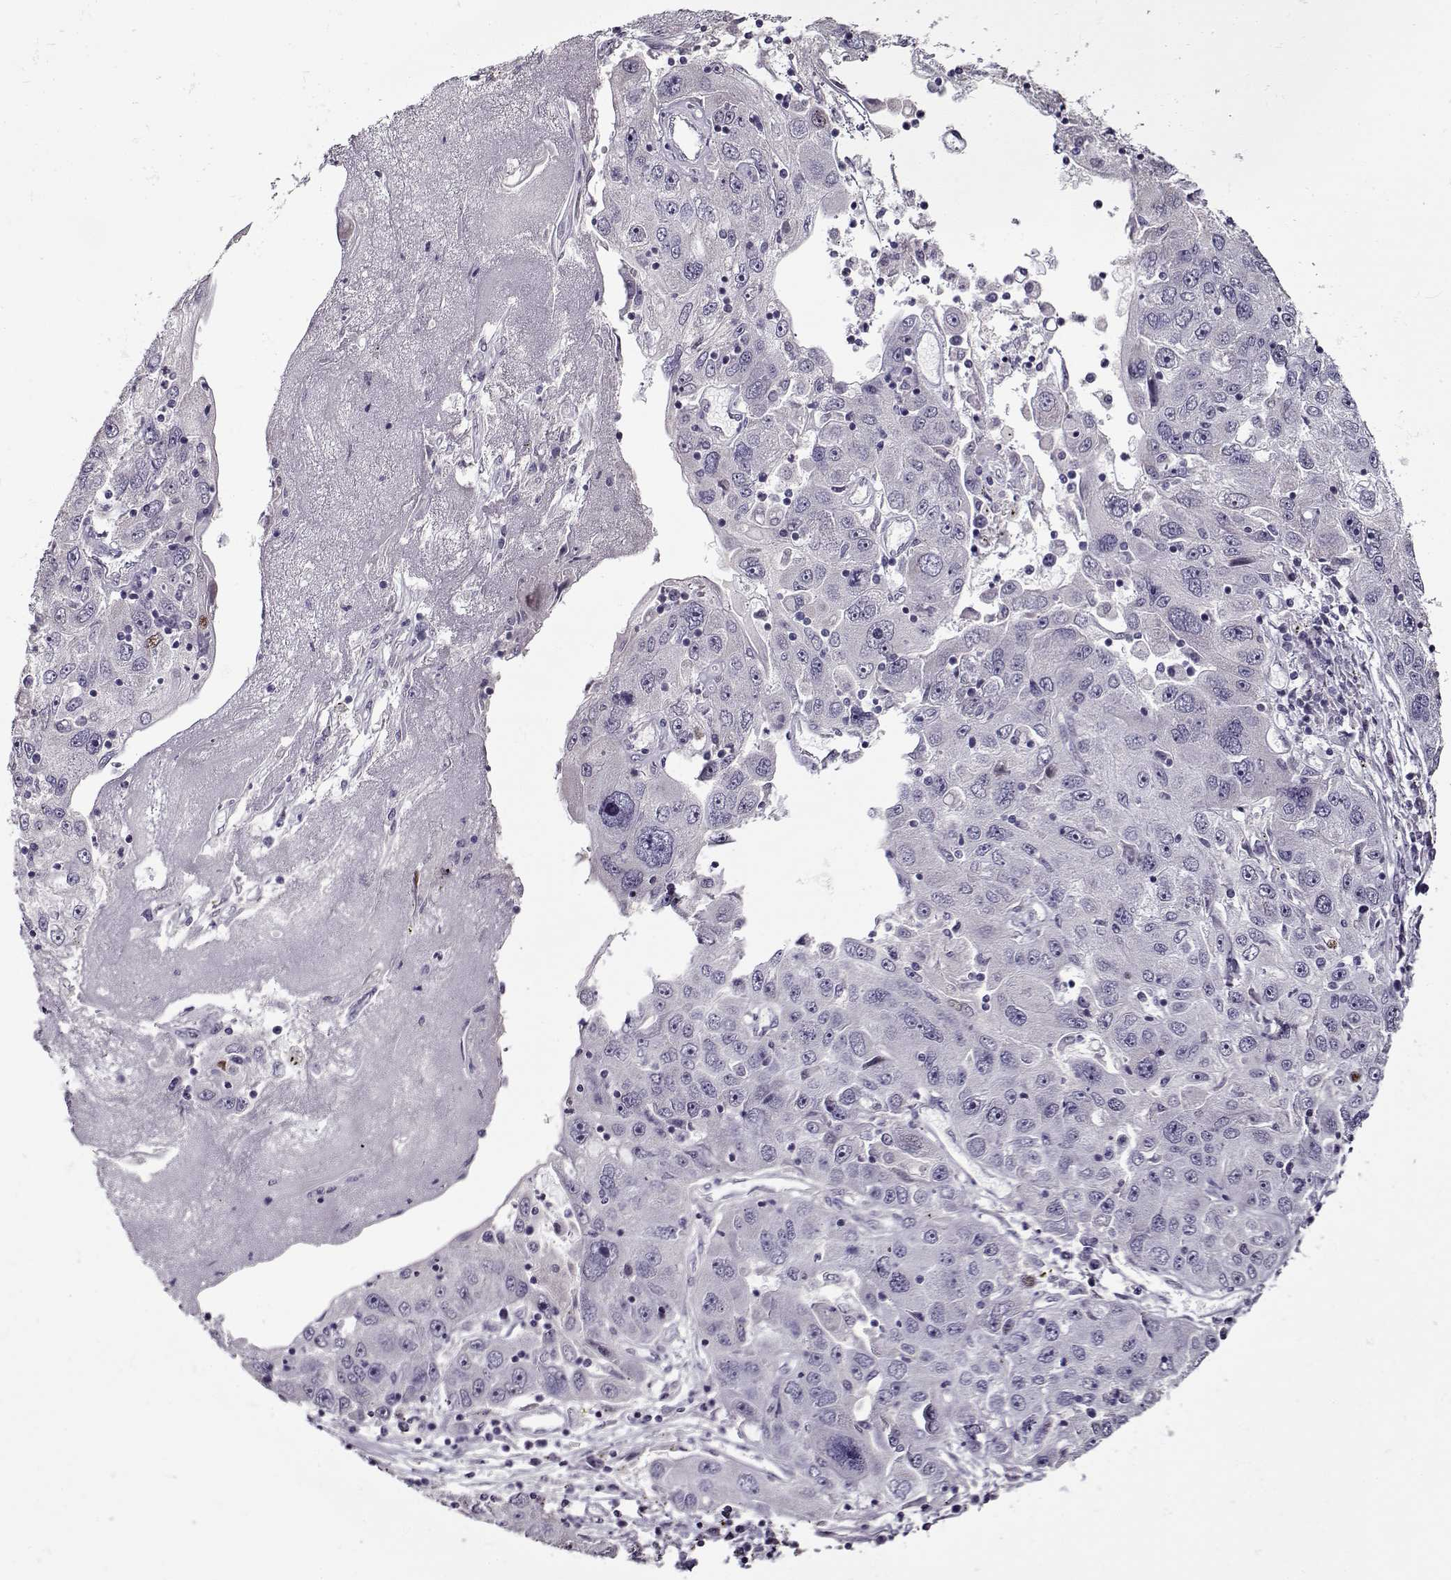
{"staining": {"intensity": "negative", "quantity": "none", "location": "none"}, "tissue": "stomach cancer", "cell_type": "Tumor cells", "image_type": "cancer", "snomed": [{"axis": "morphology", "description": "Adenocarcinoma, NOS"}, {"axis": "topography", "description": "Stomach"}], "caption": "Immunohistochemistry (IHC) histopathology image of neoplastic tissue: human adenocarcinoma (stomach) stained with DAB displays no significant protein staining in tumor cells.", "gene": "PRMT8", "patient": {"sex": "male", "age": 56}}